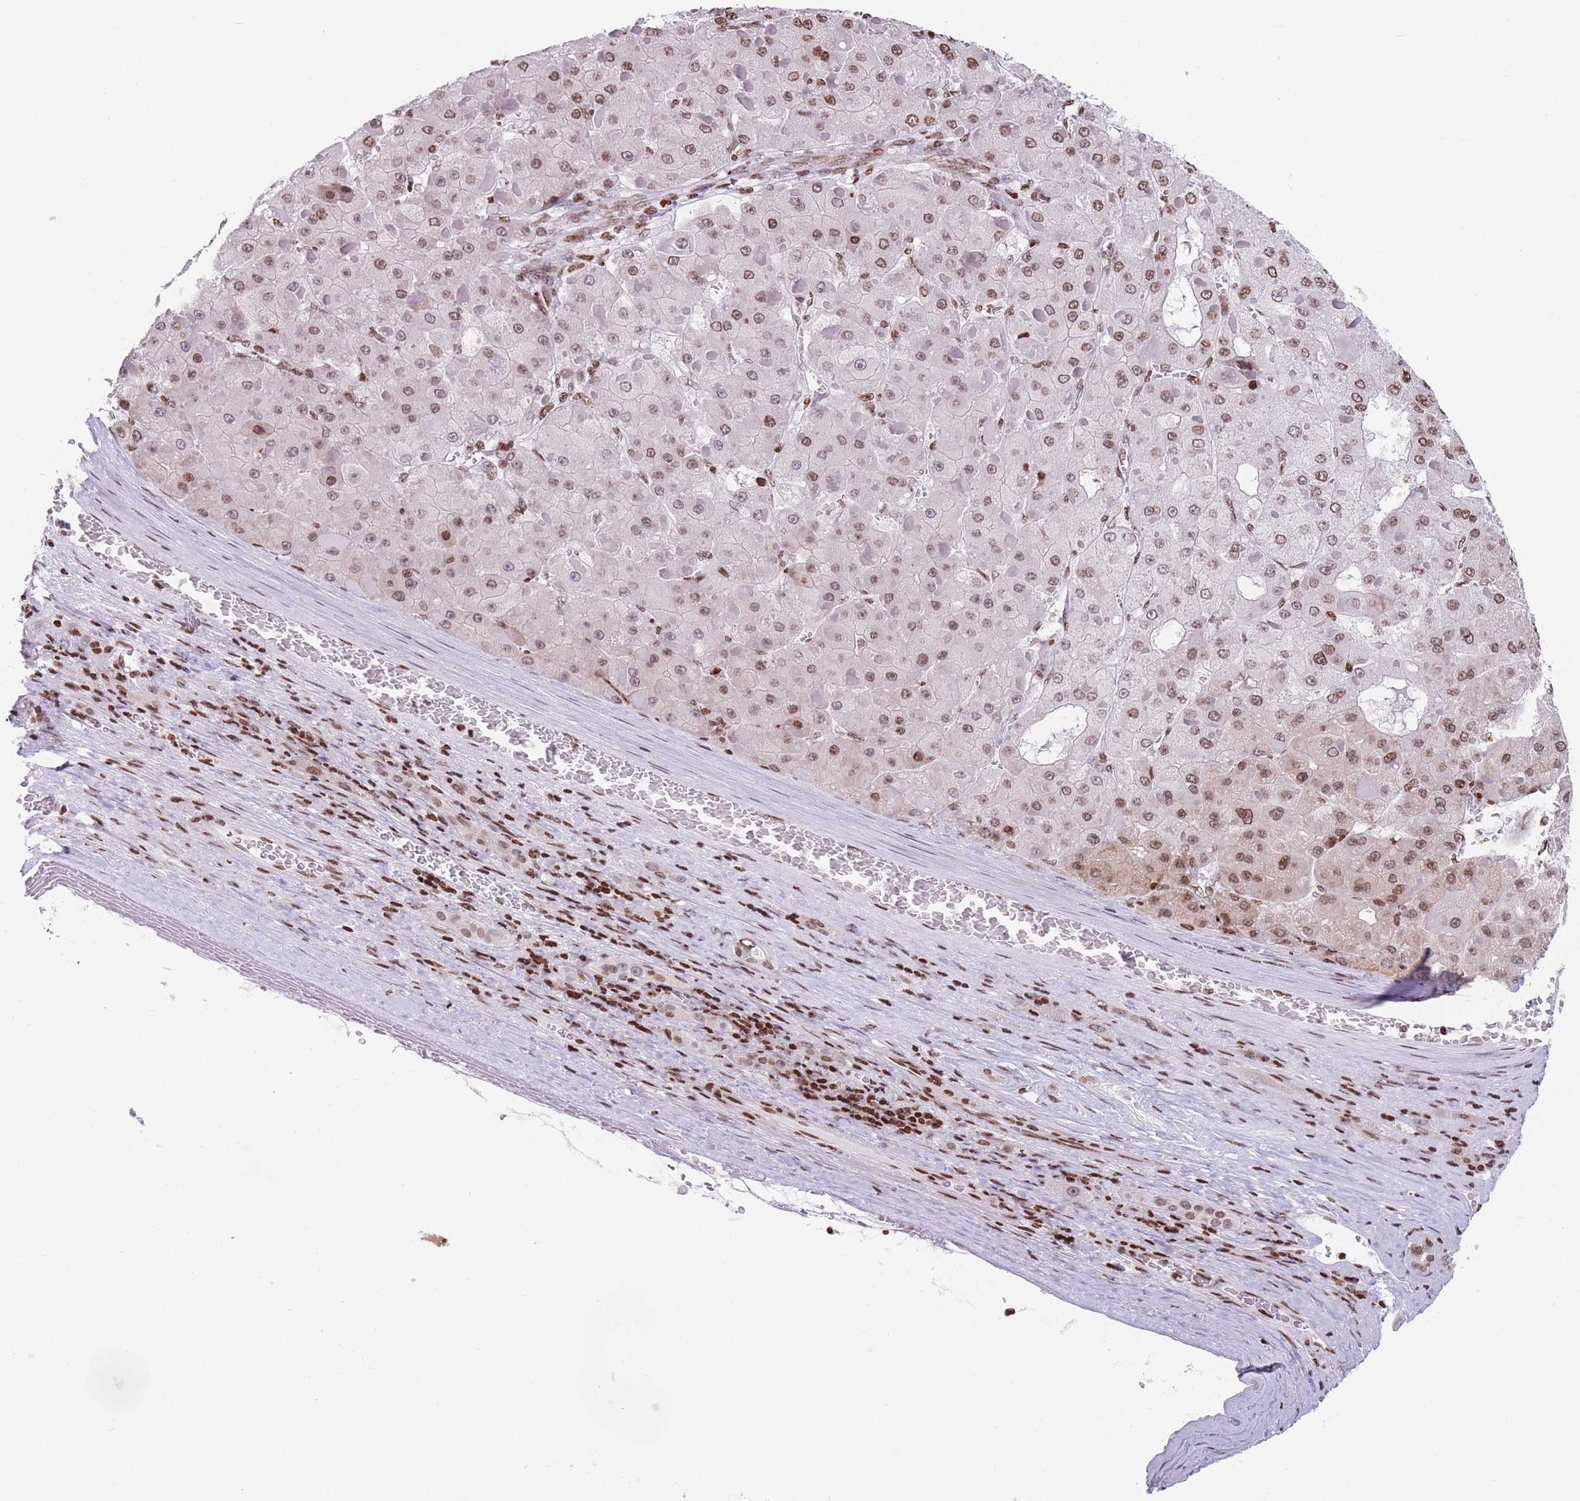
{"staining": {"intensity": "moderate", "quantity": ">75%", "location": "nuclear"}, "tissue": "liver cancer", "cell_type": "Tumor cells", "image_type": "cancer", "snomed": [{"axis": "morphology", "description": "Carcinoma, Hepatocellular, NOS"}, {"axis": "topography", "description": "Liver"}], "caption": "This is a micrograph of immunohistochemistry staining of liver cancer, which shows moderate expression in the nuclear of tumor cells.", "gene": "AK9", "patient": {"sex": "female", "age": 73}}